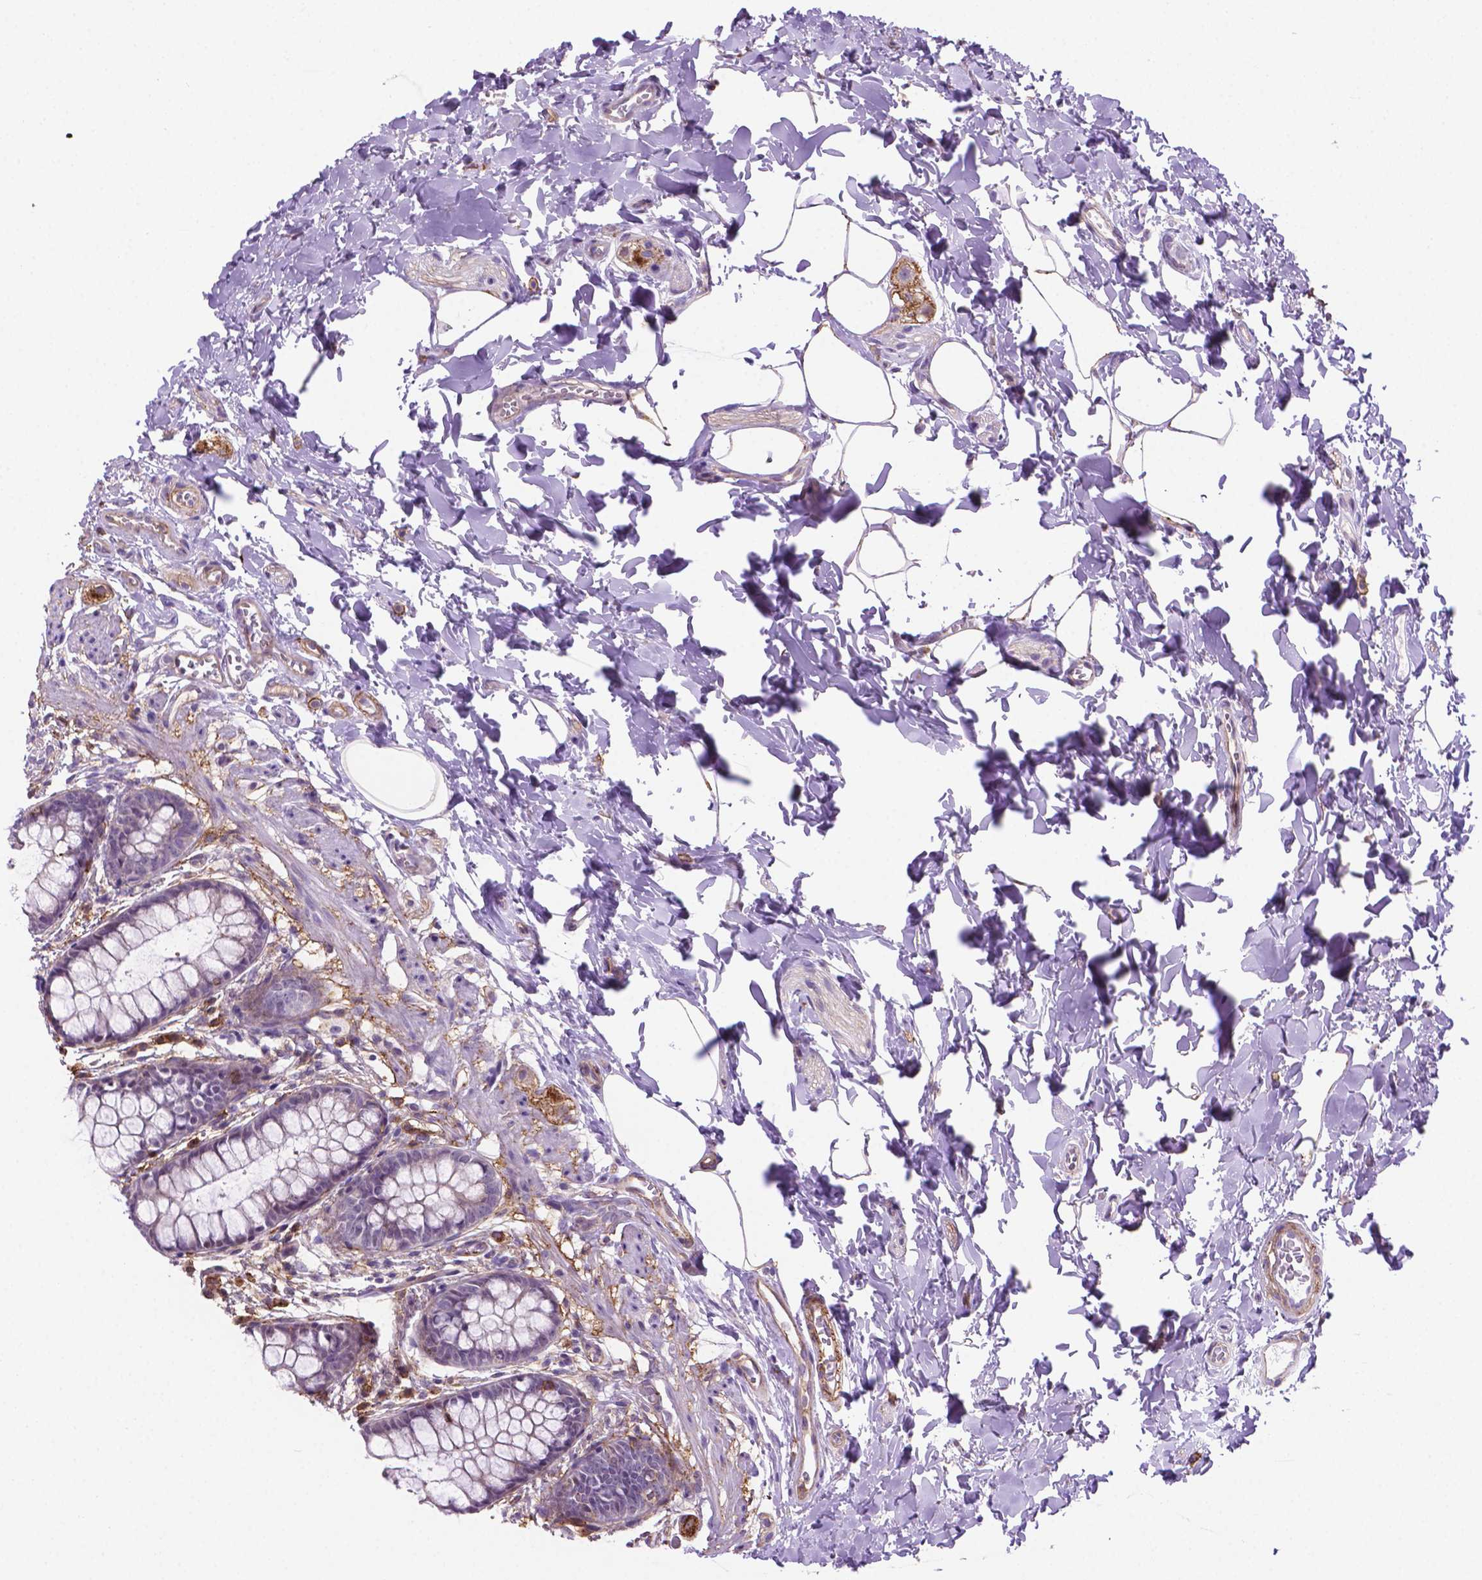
{"staining": {"intensity": "negative", "quantity": "none", "location": "none"}, "tissue": "rectum", "cell_type": "Glandular cells", "image_type": "normal", "snomed": [{"axis": "morphology", "description": "Normal tissue, NOS"}, {"axis": "topography", "description": "Rectum"}], "caption": "The immunohistochemistry (IHC) image has no significant staining in glandular cells of rectum.", "gene": "ACAD10", "patient": {"sex": "female", "age": 62}}